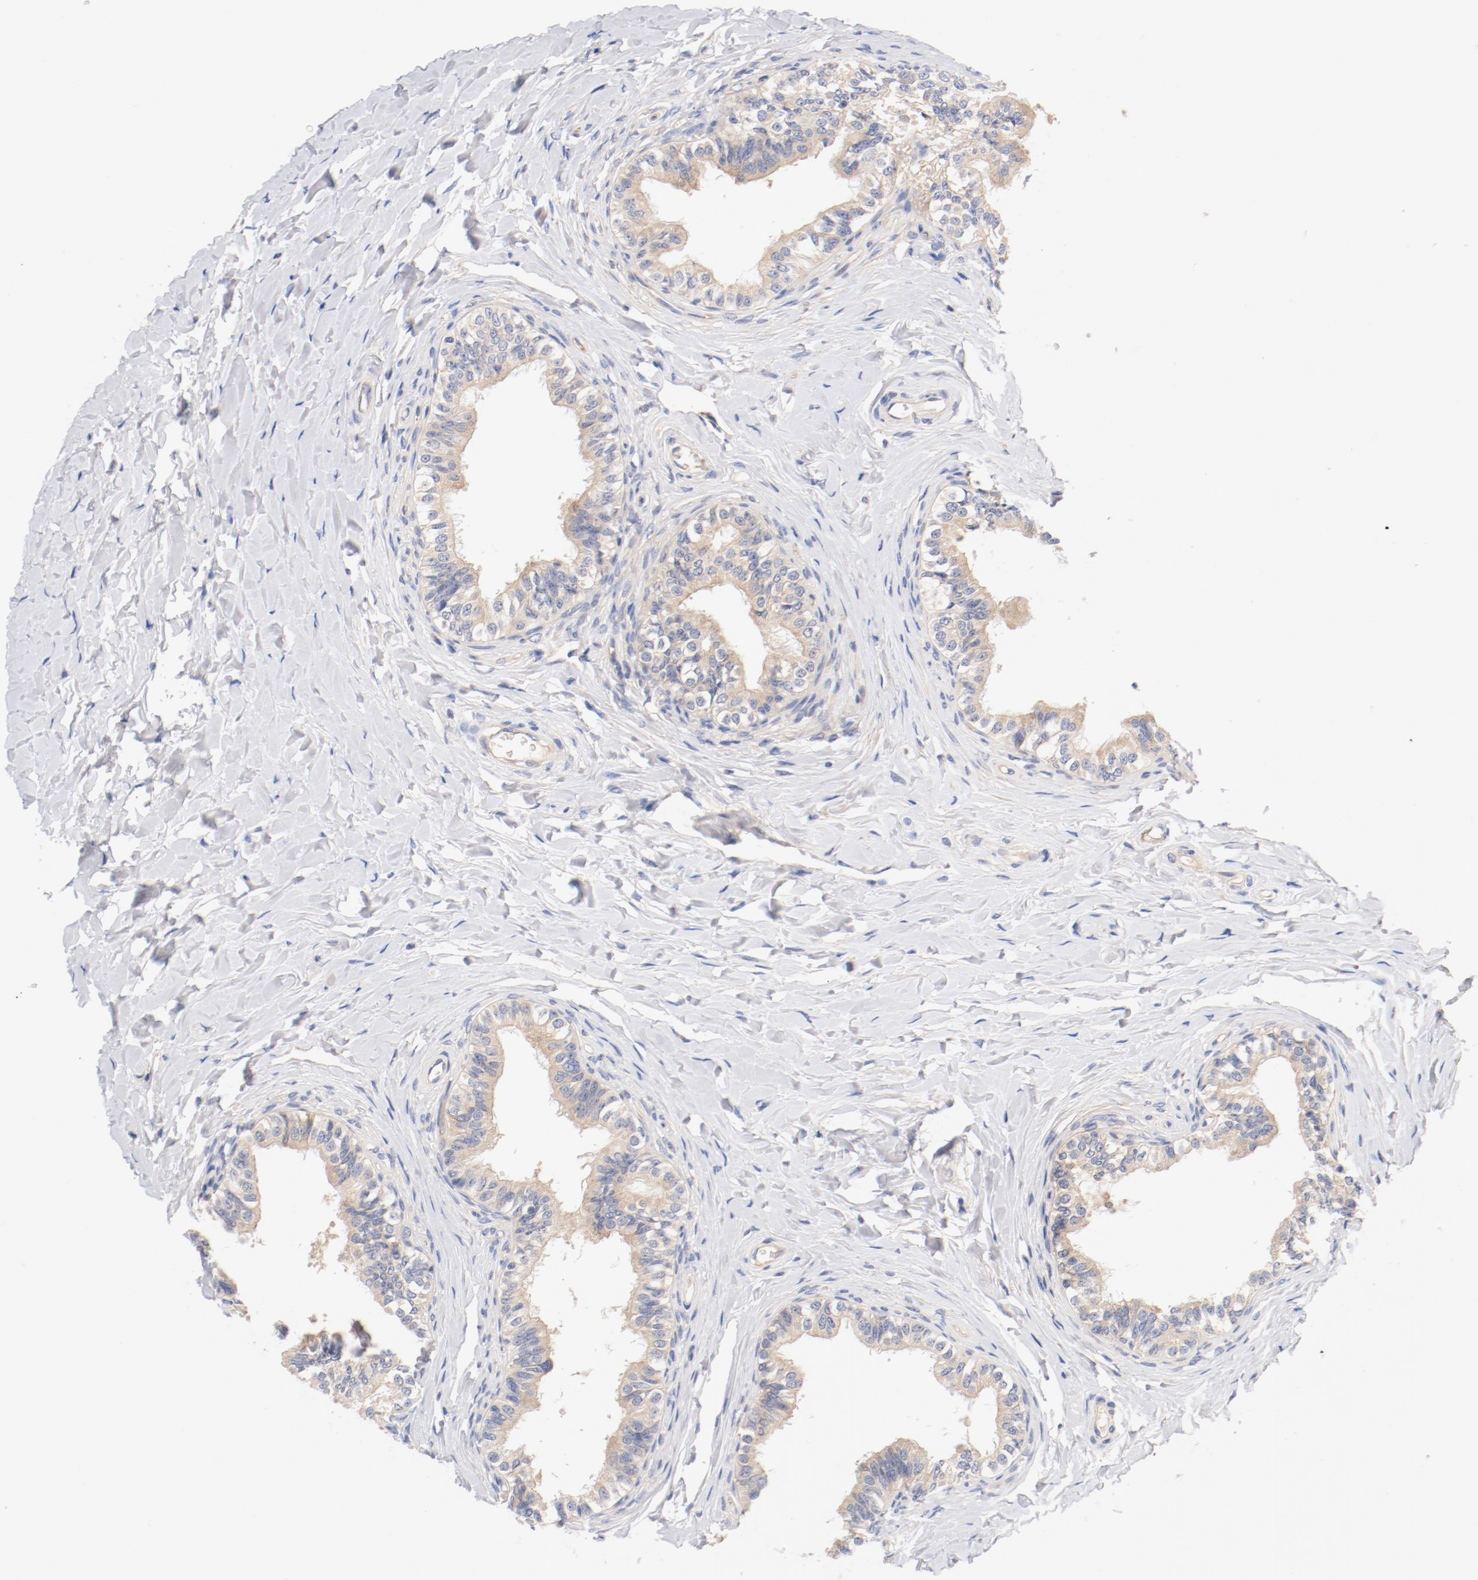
{"staining": {"intensity": "moderate", "quantity": "<25%", "location": "cytoplasmic/membranous"}, "tissue": "epididymis", "cell_type": "Glandular cells", "image_type": "normal", "snomed": [{"axis": "morphology", "description": "Normal tissue, NOS"}, {"axis": "topography", "description": "Soft tissue"}, {"axis": "topography", "description": "Epididymis"}], "caption": "Brown immunohistochemical staining in benign human epididymis demonstrates moderate cytoplasmic/membranous positivity in about <25% of glandular cells. (brown staining indicates protein expression, while blue staining denotes nuclei).", "gene": "DYNC1H1", "patient": {"sex": "male", "age": 26}}